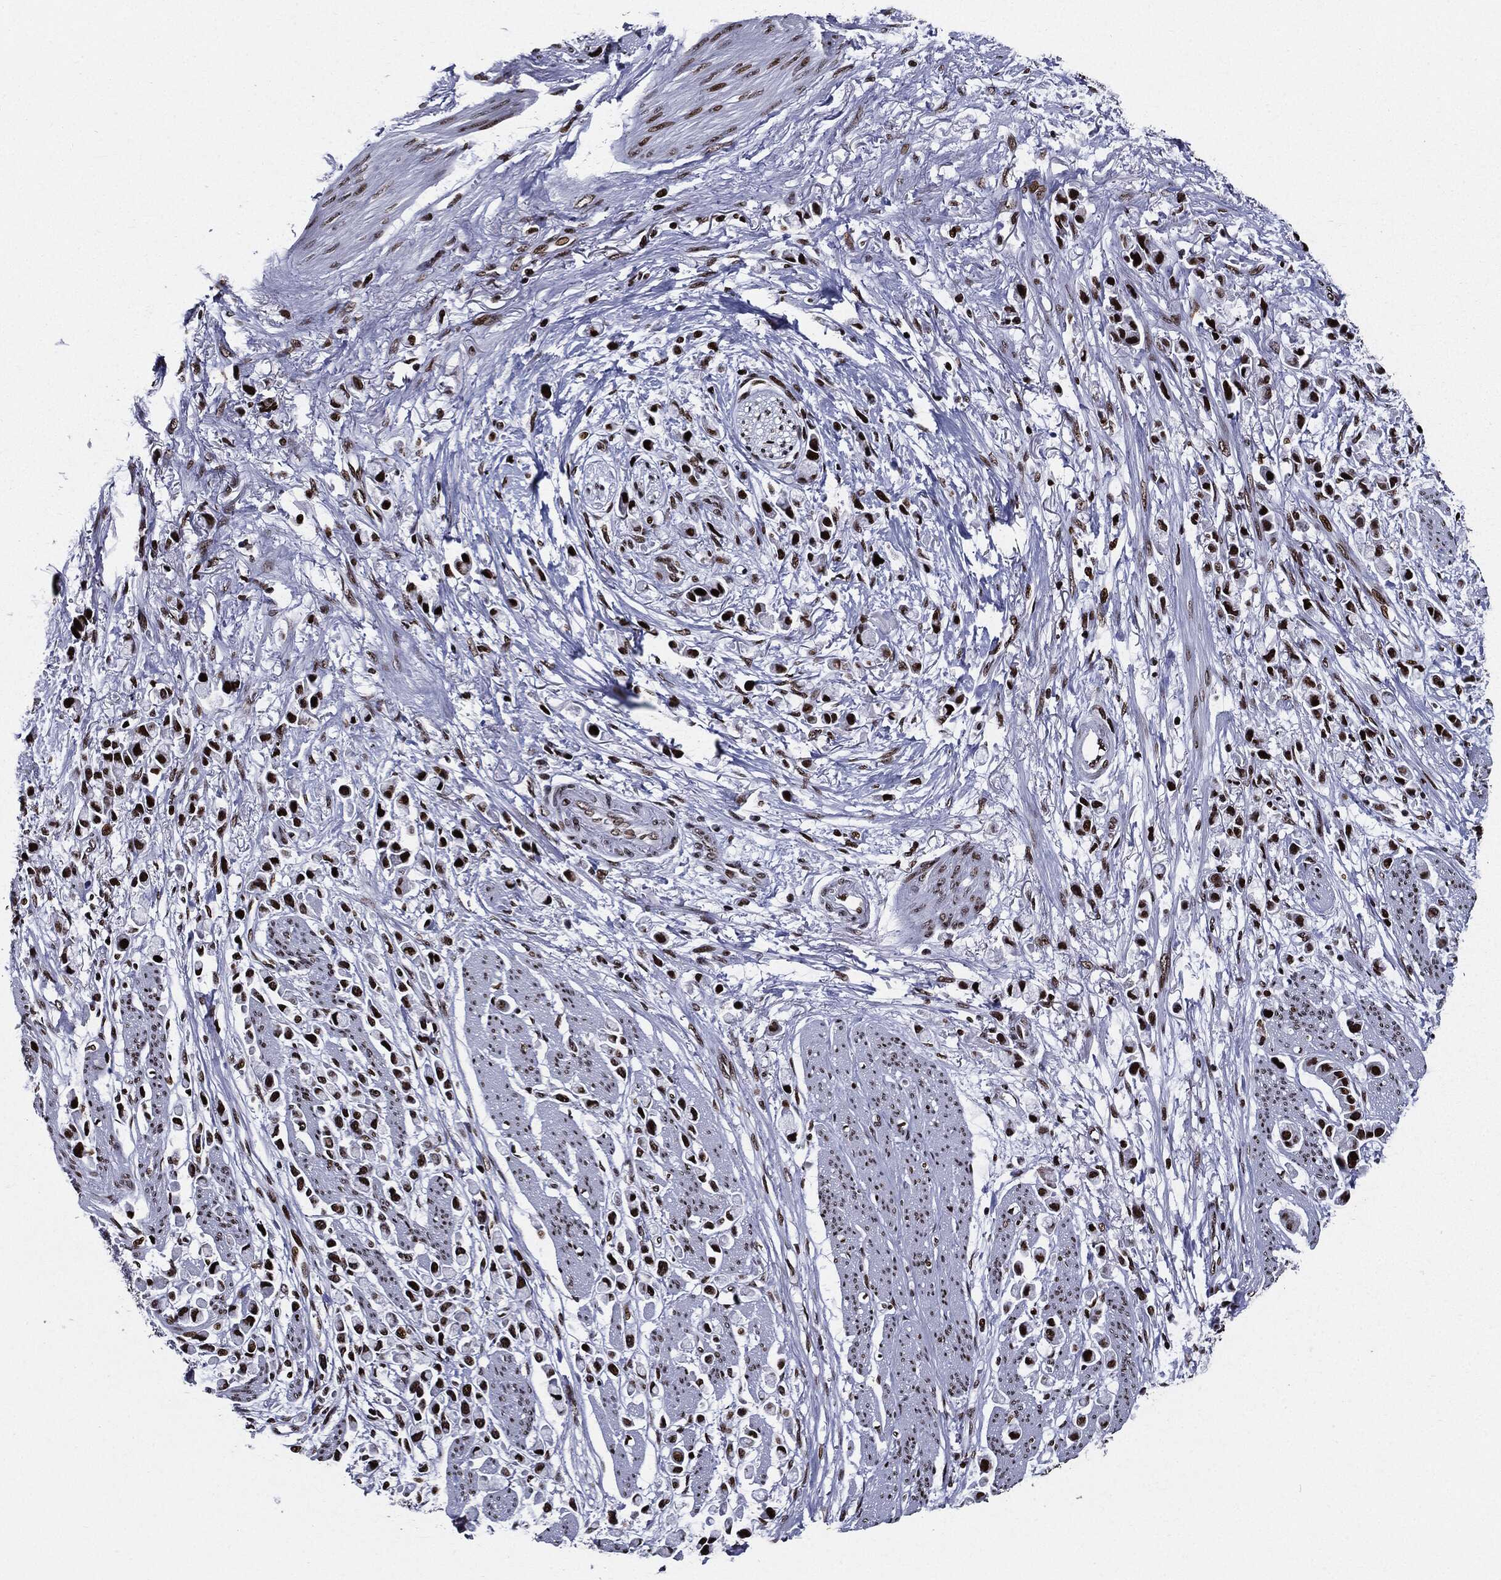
{"staining": {"intensity": "strong", "quantity": ">75%", "location": "nuclear"}, "tissue": "stomach cancer", "cell_type": "Tumor cells", "image_type": "cancer", "snomed": [{"axis": "morphology", "description": "Adenocarcinoma, NOS"}, {"axis": "topography", "description": "Stomach"}], "caption": "A high amount of strong nuclear staining is present in approximately >75% of tumor cells in stomach cancer (adenocarcinoma) tissue.", "gene": "ZFP91", "patient": {"sex": "female", "age": 81}}